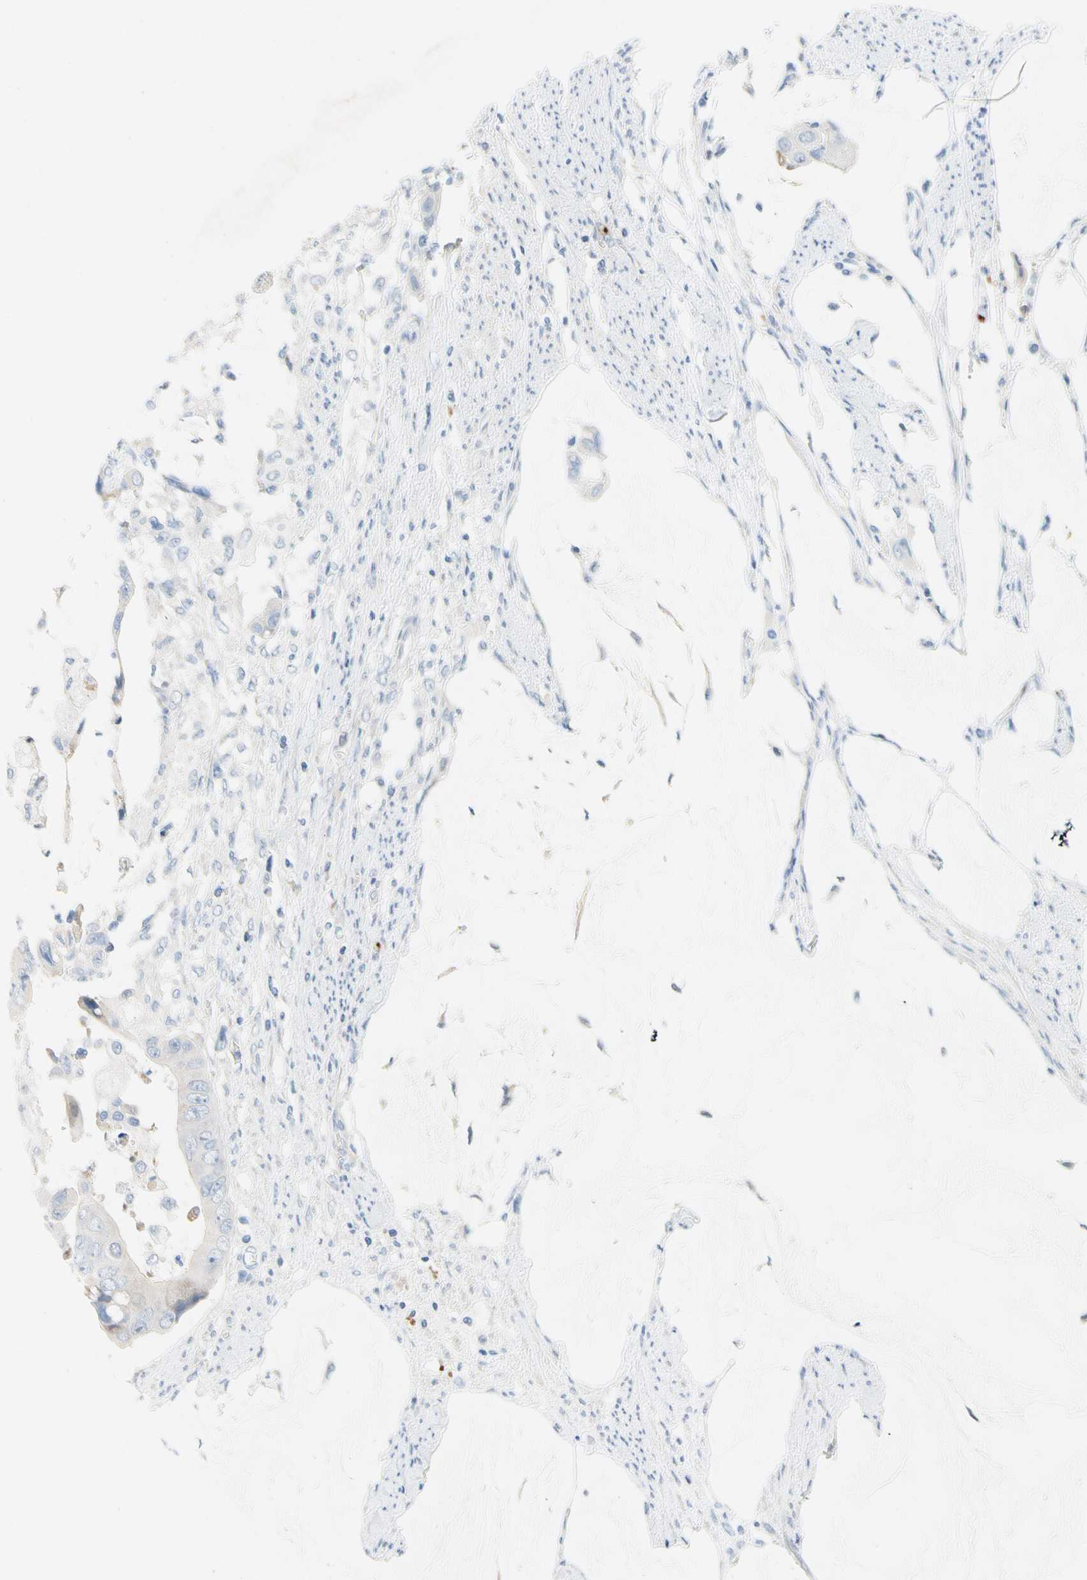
{"staining": {"intensity": "negative", "quantity": "none", "location": "none"}, "tissue": "colorectal cancer", "cell_type": "Tumor cells", "image_type": "cancer", "snomed": [{"axis": "morphology", "description": "Adenocarcinoma, NOS"}, {"axis": "topography", "description": "Rectum"}], "caption": "IHC histopathology image of neoplastic tissue: human colorectal cancer stained with DAB exhibits no significant protein staining in tumor cells. Brightfield microscopy of IHC stained with DAB (3,3'-diaminobenzidine) (brown) and hematoxylin (blue), captured at high magnification.", "gene": "PPBP", "patient": {"sex": "female", "age": 77}}